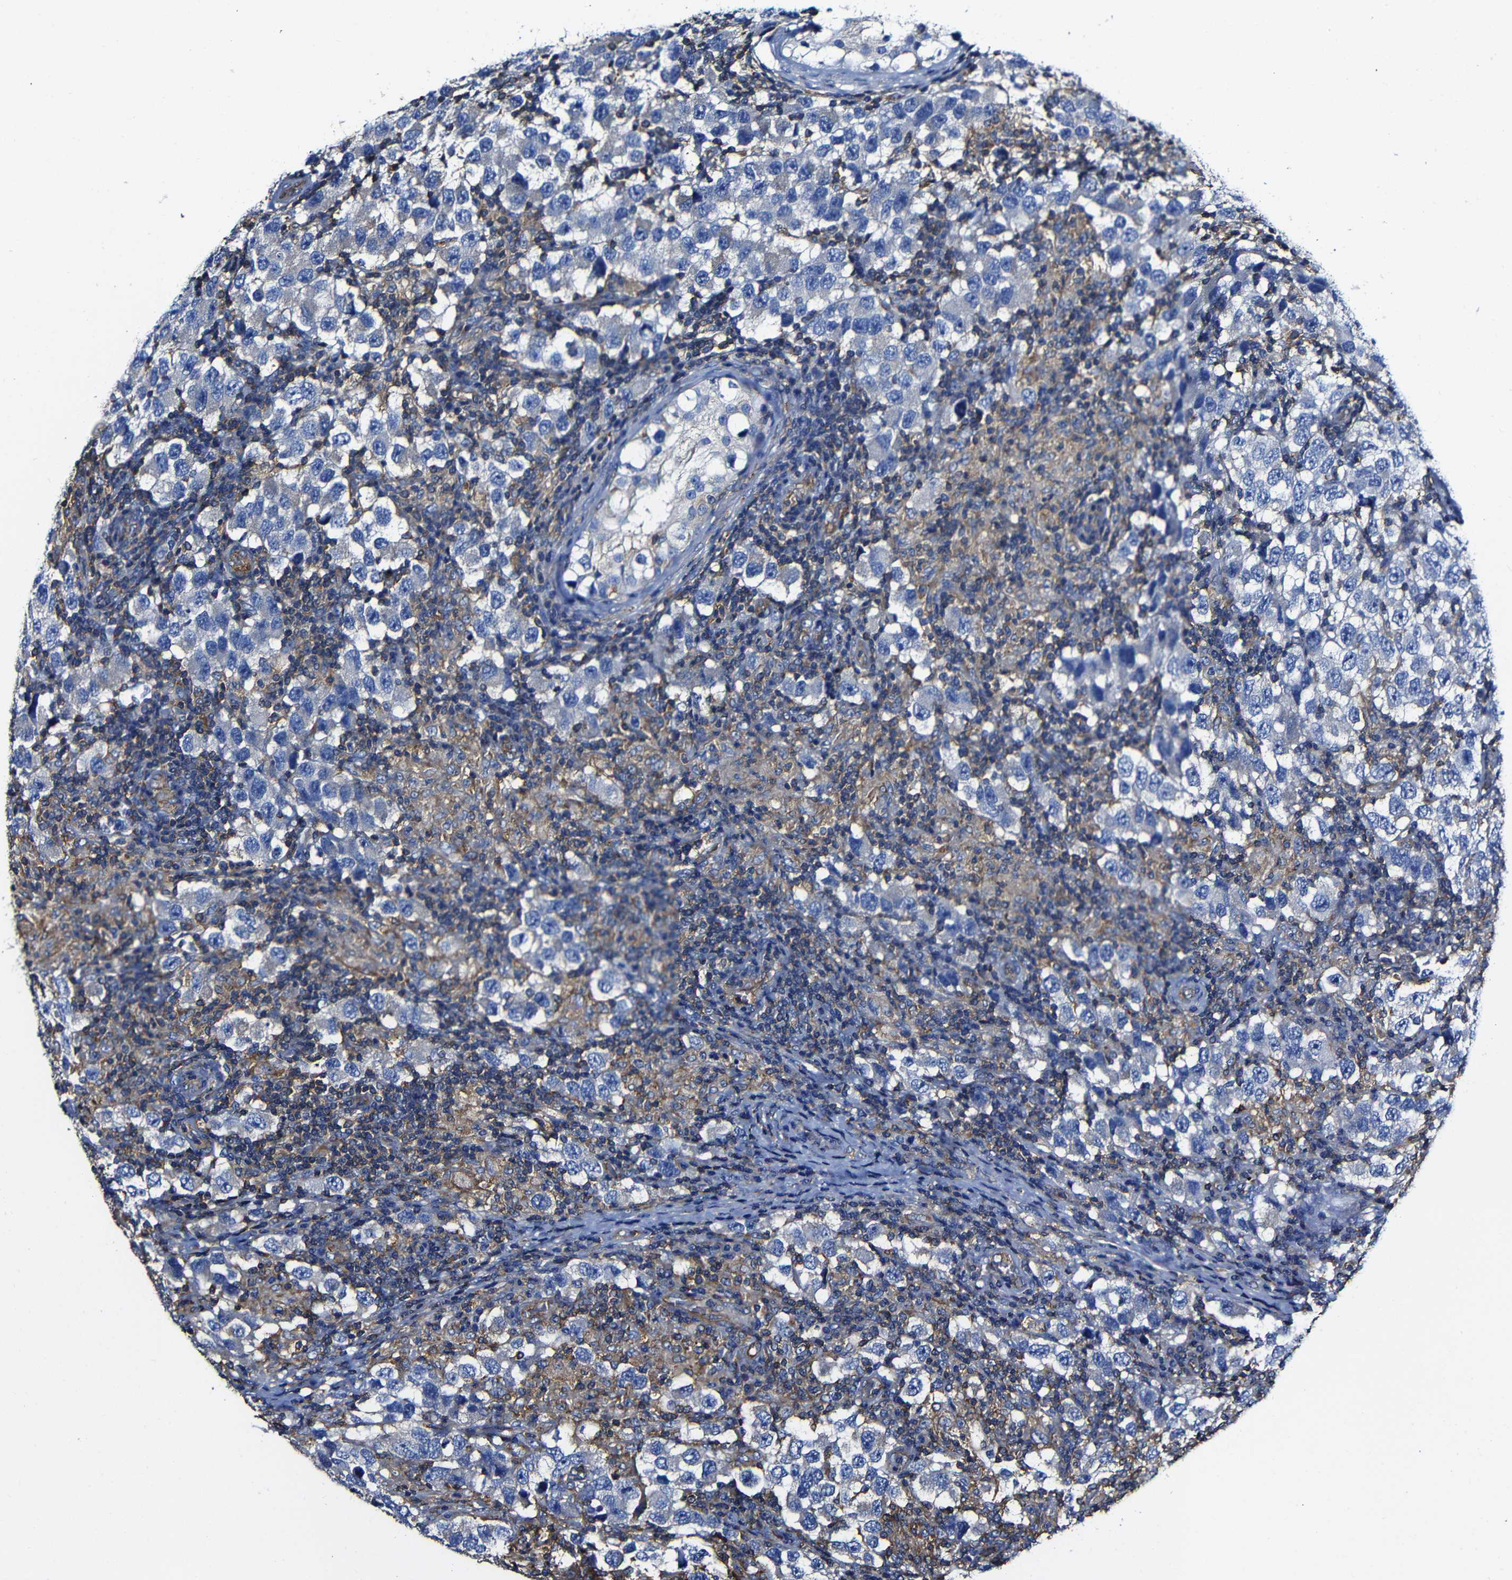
{"staining": {"intensity": "negative", "quantity": "none", "location": "none"}, "tissue": "testis cancer", "cell_type": "Tumor cells", "image_type": "cancer", "snomed": [{"axis": "morphology", "description": "Carcinoma, Embryonal, NOS"}, {"axis": "topography", "description": "Testis"}], "caption": "DAB immunohistochemical staining of testis cancer shows no significant staining in tumor cells.", "gene": "MSN", "patient": {"sex": "male", "age": 21}}